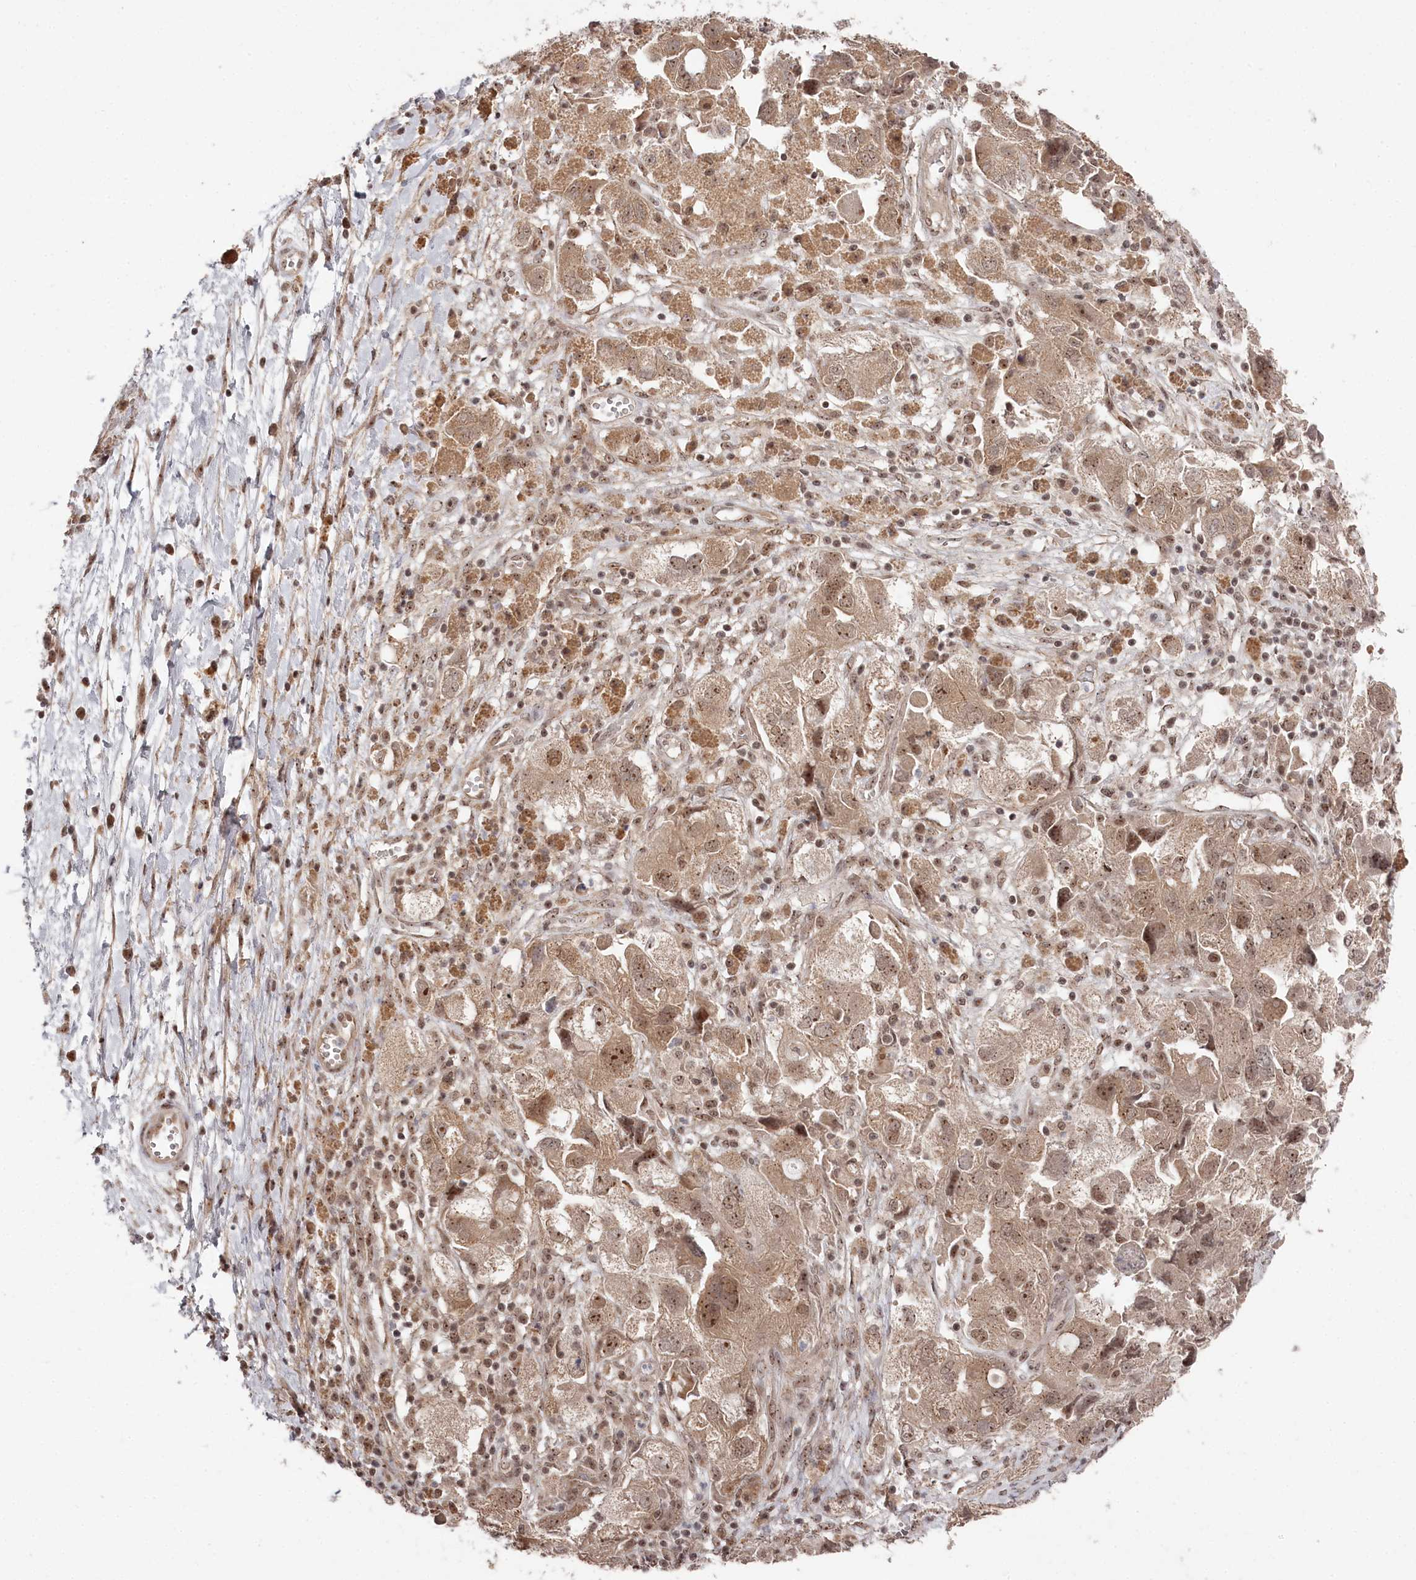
{"staining": {"intensity": "moderate", "quantity": ">75%", "location": "cytoplasmic/membranous,nuclear"}, "tissue": "ovarian cancer", "cell_type": "Tumor cells", "image_type": "cancer", "snomed": [{"axis": "morphology", "description": "Carcinoma, NOS"}, {"axis": "morphology", "description": "Cystadenocarcinoma, serous, NOS"}, {"axis": "topography", "description": "Ovary"}], "caption": "High-power microscopy captured an immunohistochemistry (IHC) photomicrograph of ovarian cancer (serous cystadenocarcinoma), revealing moderate cytoplasmic/membranous and nuclear expression in about >75% of tumor cells.", "gene": "EXOSC1", "patient": {"sex": "female", "age": 69}}